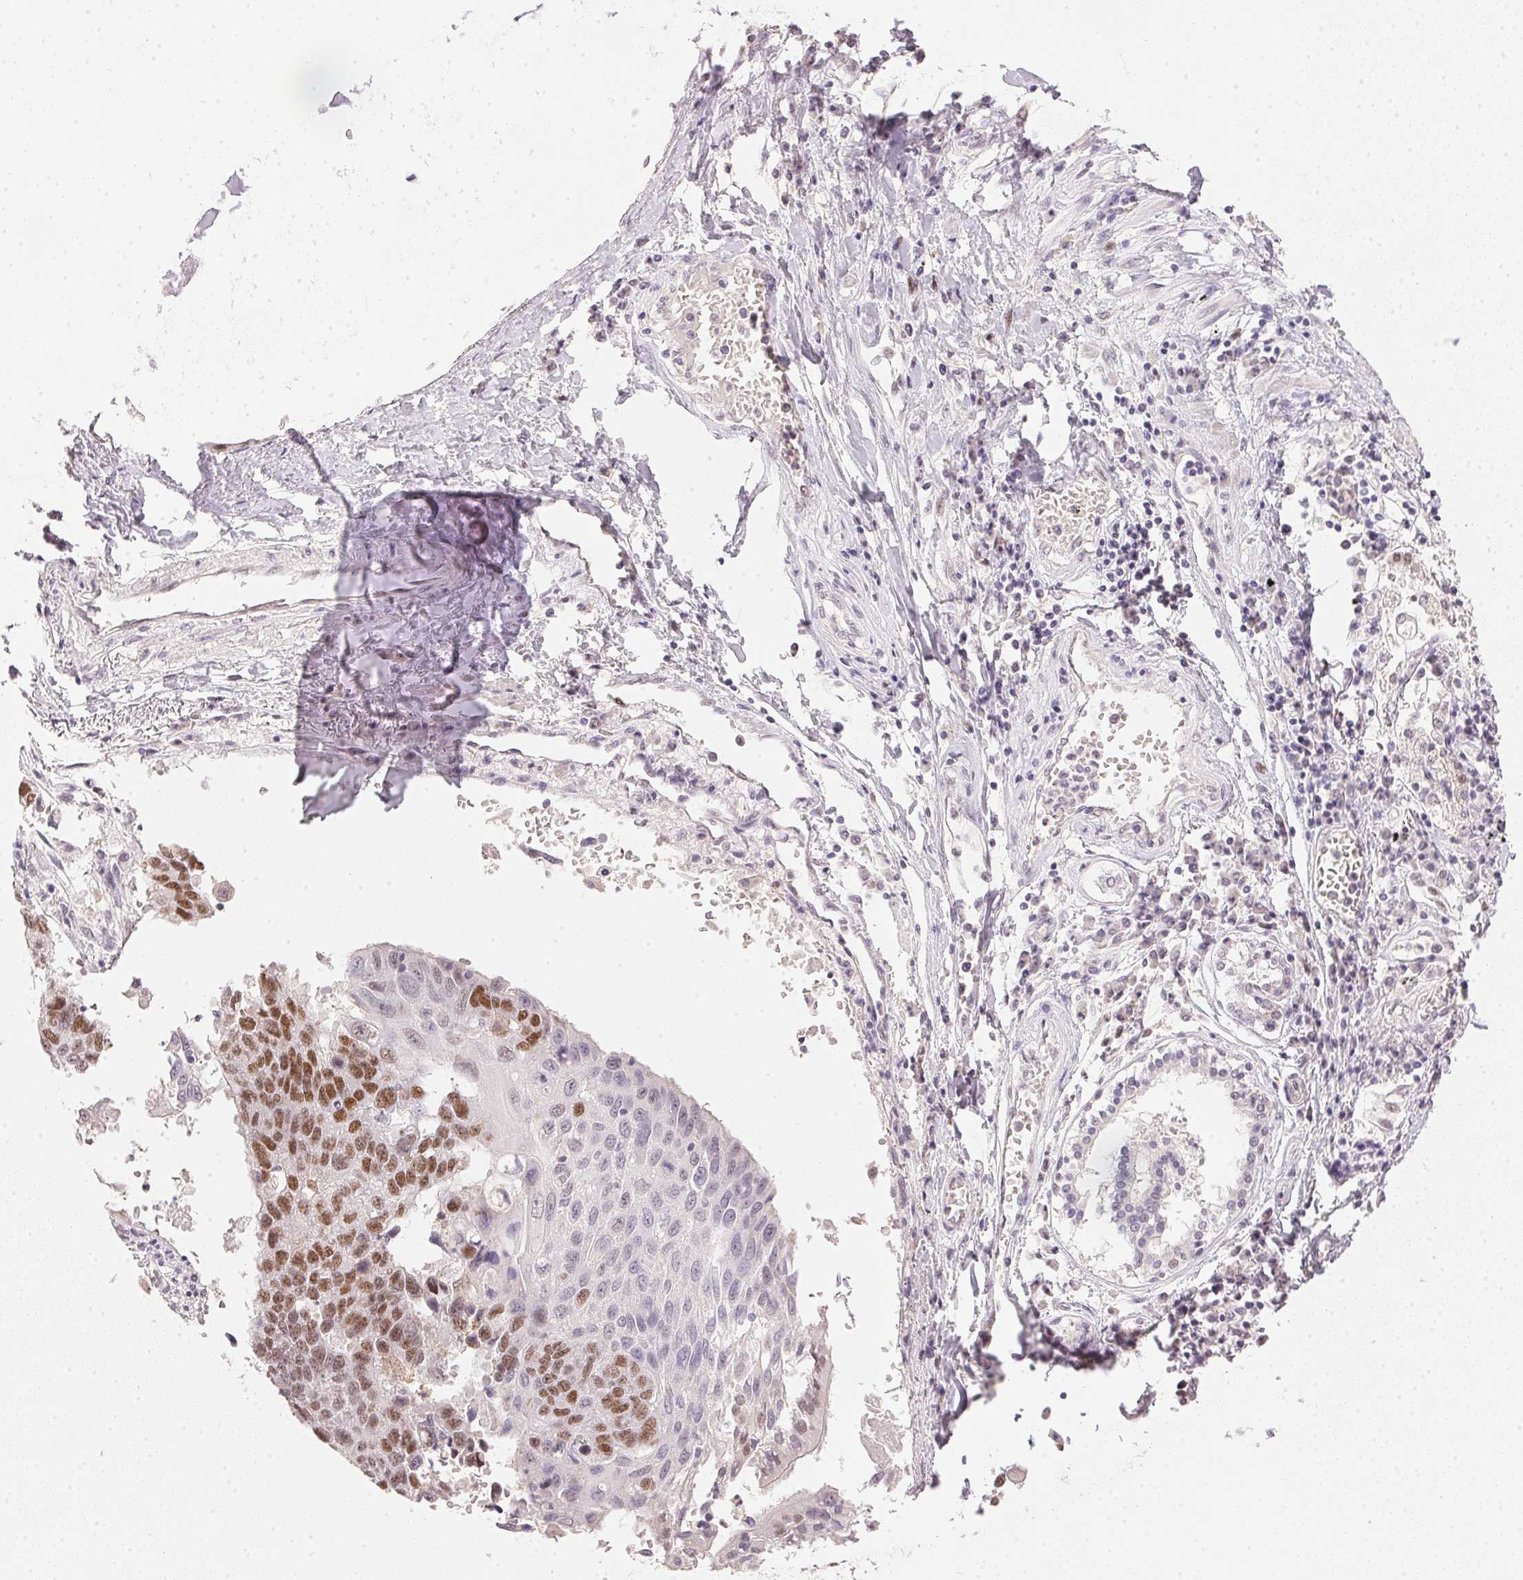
{"staining": {"intensity": "moderate", "quantity": "25%-75%", "location": "nuclear"}, "tissue": "lung cancer", "cell_type": "Tumor cells", "image_type": "cancer", "snomed": [{"axis": "morphology", "description": "Squamous cell carcinoma, NOS"}, {"axis": "topography", "description": "Lung"}], "caption": "Lung cancer (squamous cell carcinoma) tissue demonstrates moderate nuclear expression in approximately 25%-75% of tumor cells, visualized by immunohistochemistry.", "gene": "POLR3G", "patient": {"sex": "male", "age": 73}}